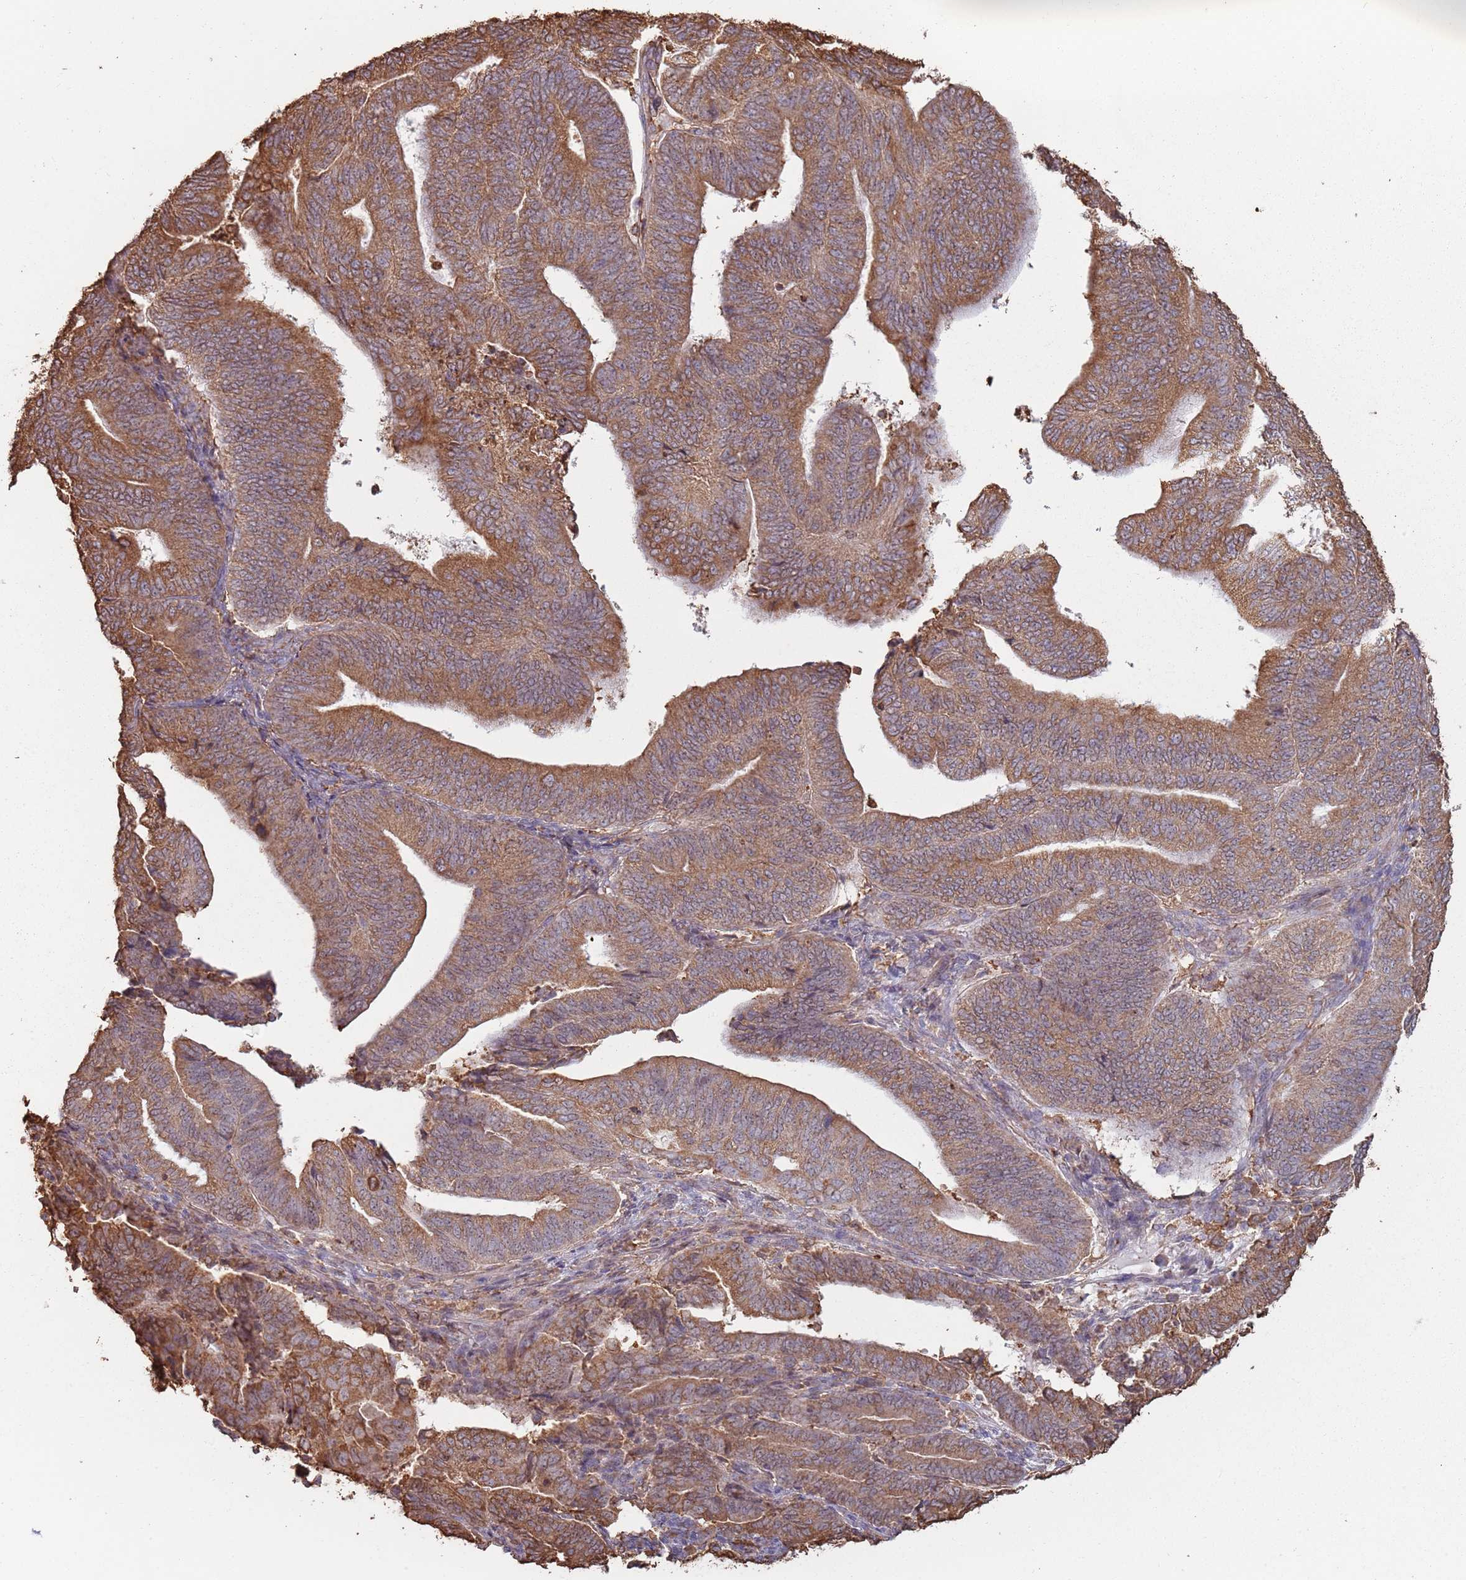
{"staining": {"intensity": "moderate", "quantity": ">75%", "location": "cytoplasmic/membranous"}, "tissue": "endometrial cancer", "cell_type": "Tumor cells", "image_type": "cancer", "snomed": [{"axis": "morphology", "description": "Adenocarcinoma, NOS"}, {"axis": "topography", "description": "Endometrium"}], "caption": "High-magnification brightfield microscopy of adenocarcinoma (endometrial) stained with DAB (brown) and counterstained with hematoxylin (blue). tumor cells exhibit moderate cytoplasmic/membranous staining is seen in about>75% of cells.", "gene": "ATOSB", "patient": {"sex": "female", "age": 70}}